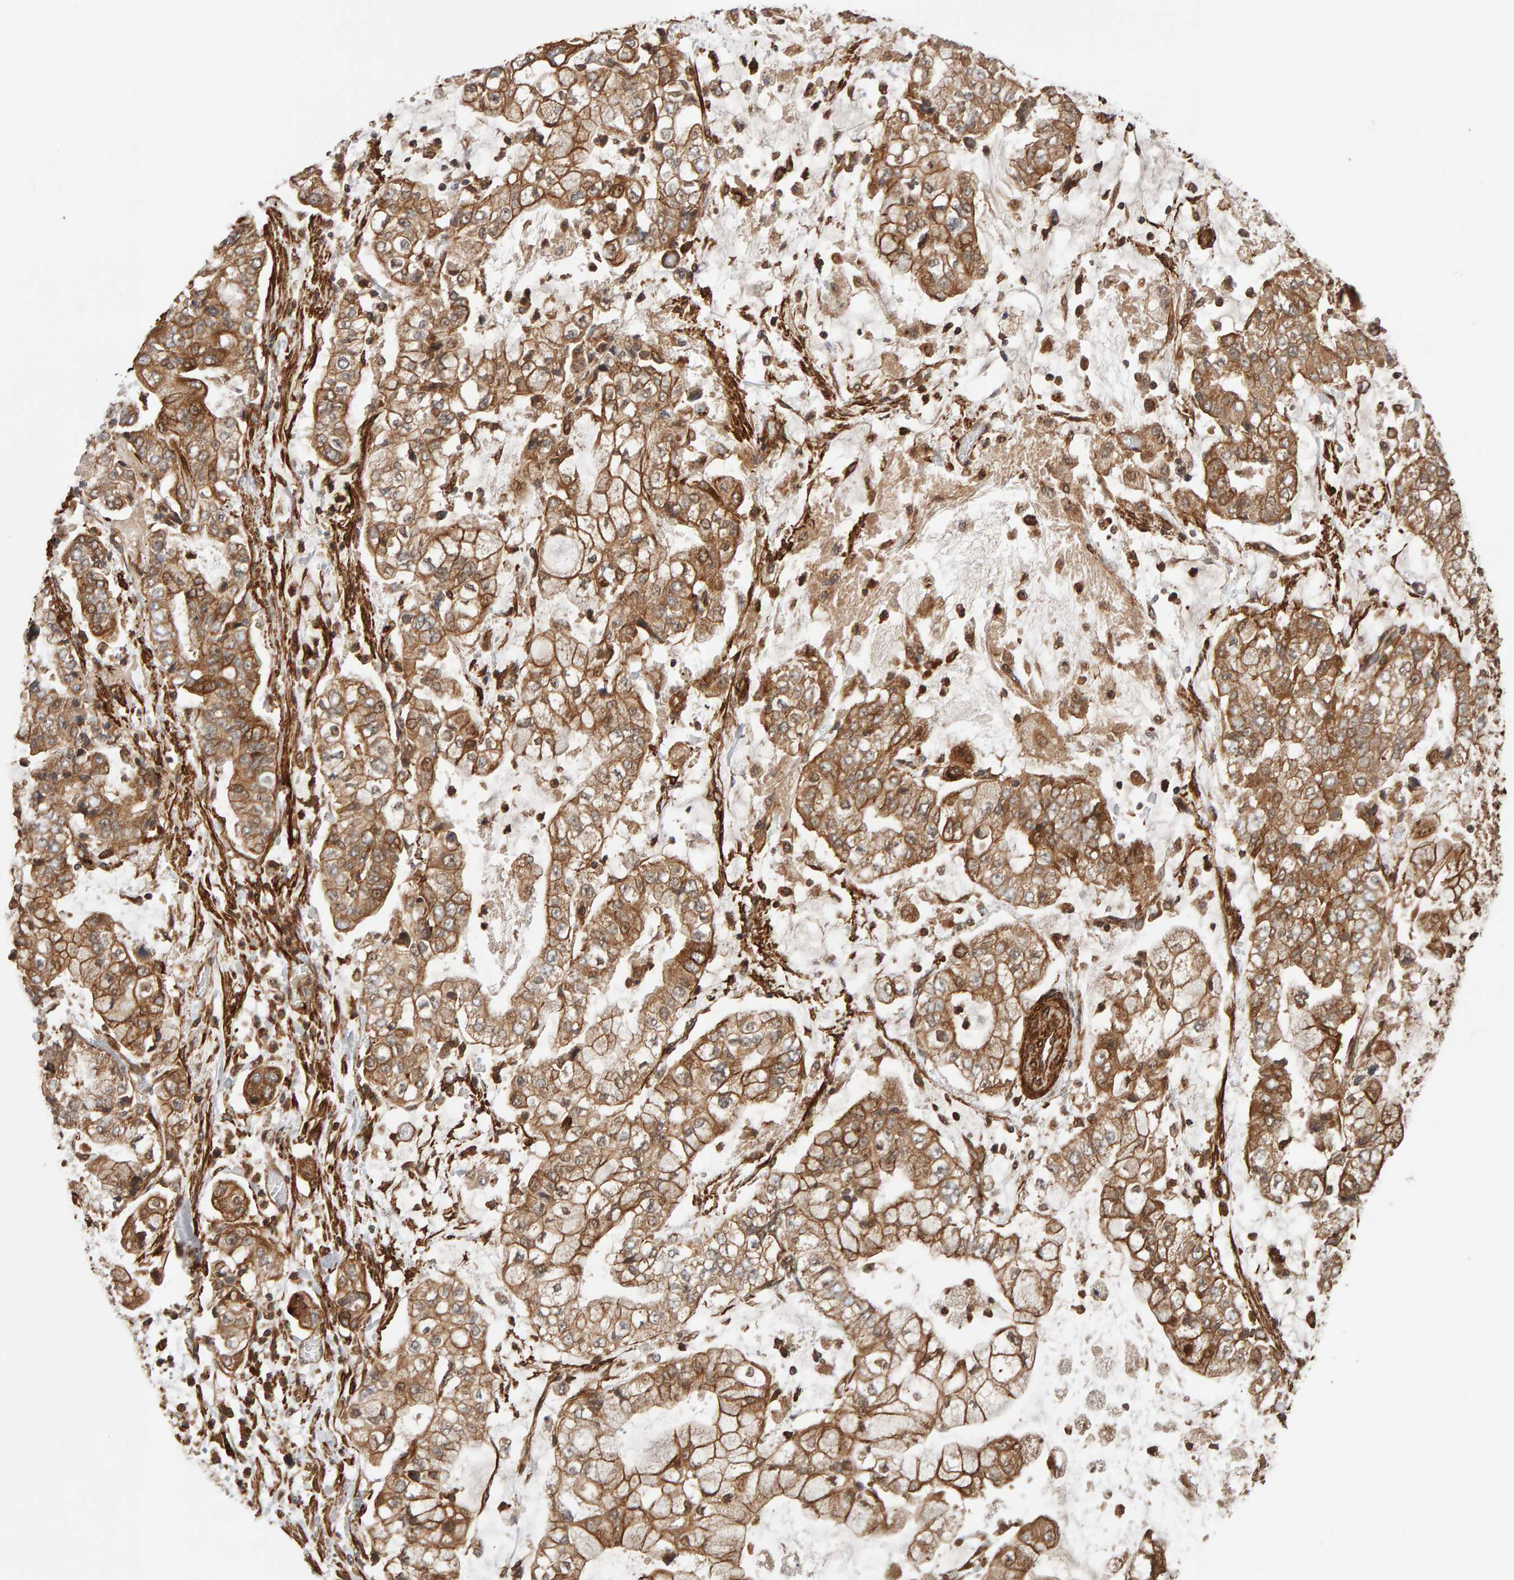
{"staining": {"intensity": "moderate", "quantity": ">75%", "location": "cytoplasmic/membranous"}, "tissue": "stomach cancer", "cell_type": "Tumor cells", "image_type": "cancer", "snomed": [{"axis": "morphology", "description": "Adenocarcinoma, NOS"}, {"axis": "topography", "description": "Stomach"}], "caption": "IHC of adenocarcinoma (stomach) shows medium levels of moderate cytoplasmic/membranous positivity in approximately >75% of tumor cells.", "gene": "SYNRG", "patient": {"sex": "male", "age": 76}}